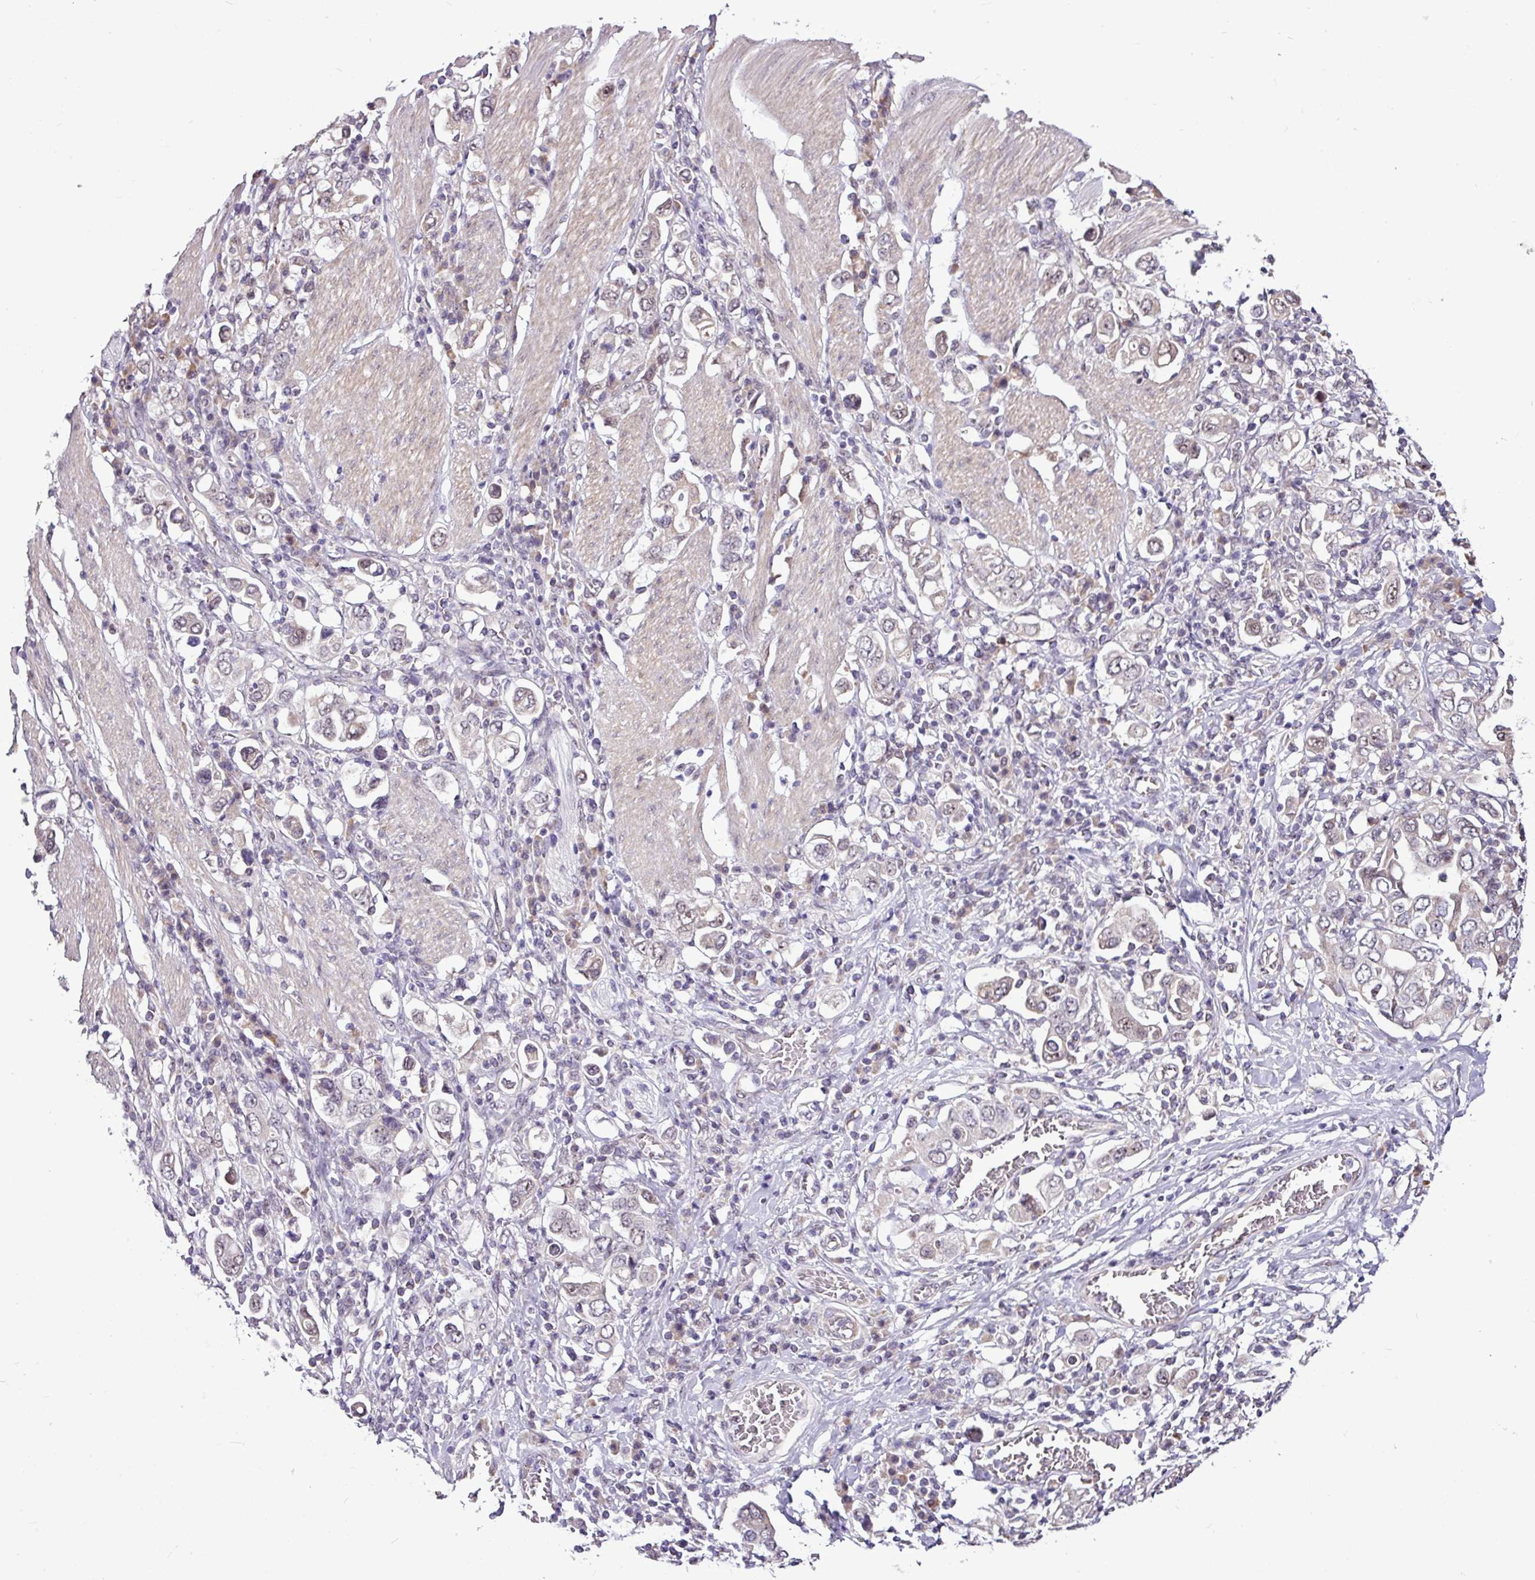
{"staining": {"intensity": "weak", "quantity": "25%-75%", "location": "cytoplasmic/membranous,nuclear"}, "tissue": "stomach cancer", "cell_type": "Tumor cells", "image_type": "cancer", "snomed": [{"axis": "morphology", "description": "Adenocarcinoma, NOS"}, {"axis": "topography", "description": "Stomach, upper"}], "caption": "Human stomach cancer (adenocarcinoma) stained with a brown dye demonstrates weak cytoplasmic/membranous and nuclear positive positivity in approximately 25%-75% of tumor cells.", "gene": "UTP18", "patient": {"sex": "male", "age": 62}}